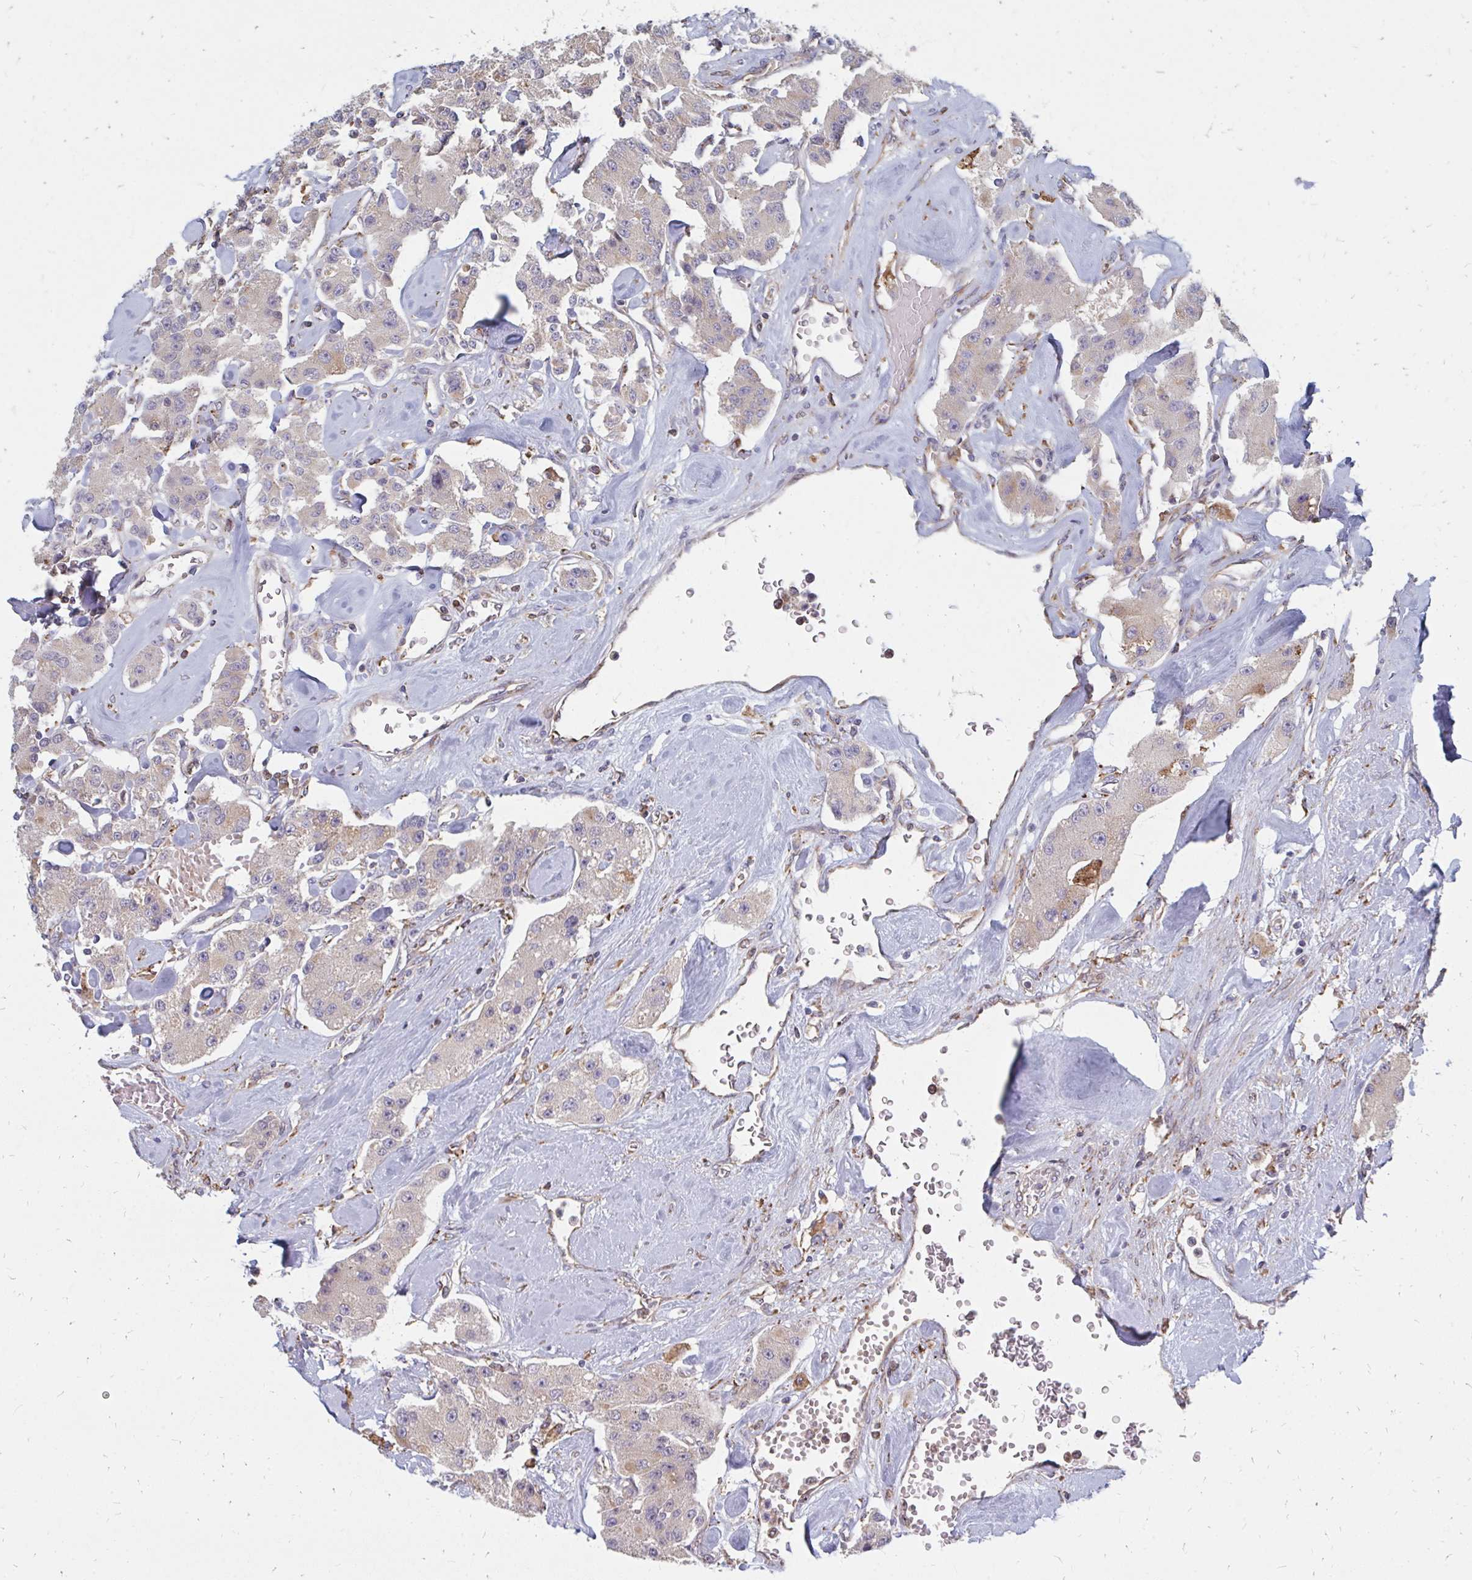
{"staining": {"intensity": "weak", "quantity": "<25%", "location": "cytoplasmic/membranous"}, "tissue": "carcinoid", "cell_type": "Tumor cells", "image_type": "cancer", "snomed": [{"axis": "morphology", "description": "Carcinoid, malignant, NOS"}, {"axis": "topography", "description": "Pancreas"}], "caption": "High magnification brightfield microscopy of carcinoid stained with DAB (brown) and counterstained with hematoxylin (blue): tumor cells show no significant positivity.", "gene": "PPP1R13L", "patient": {"sex": "male", "age": 41}}